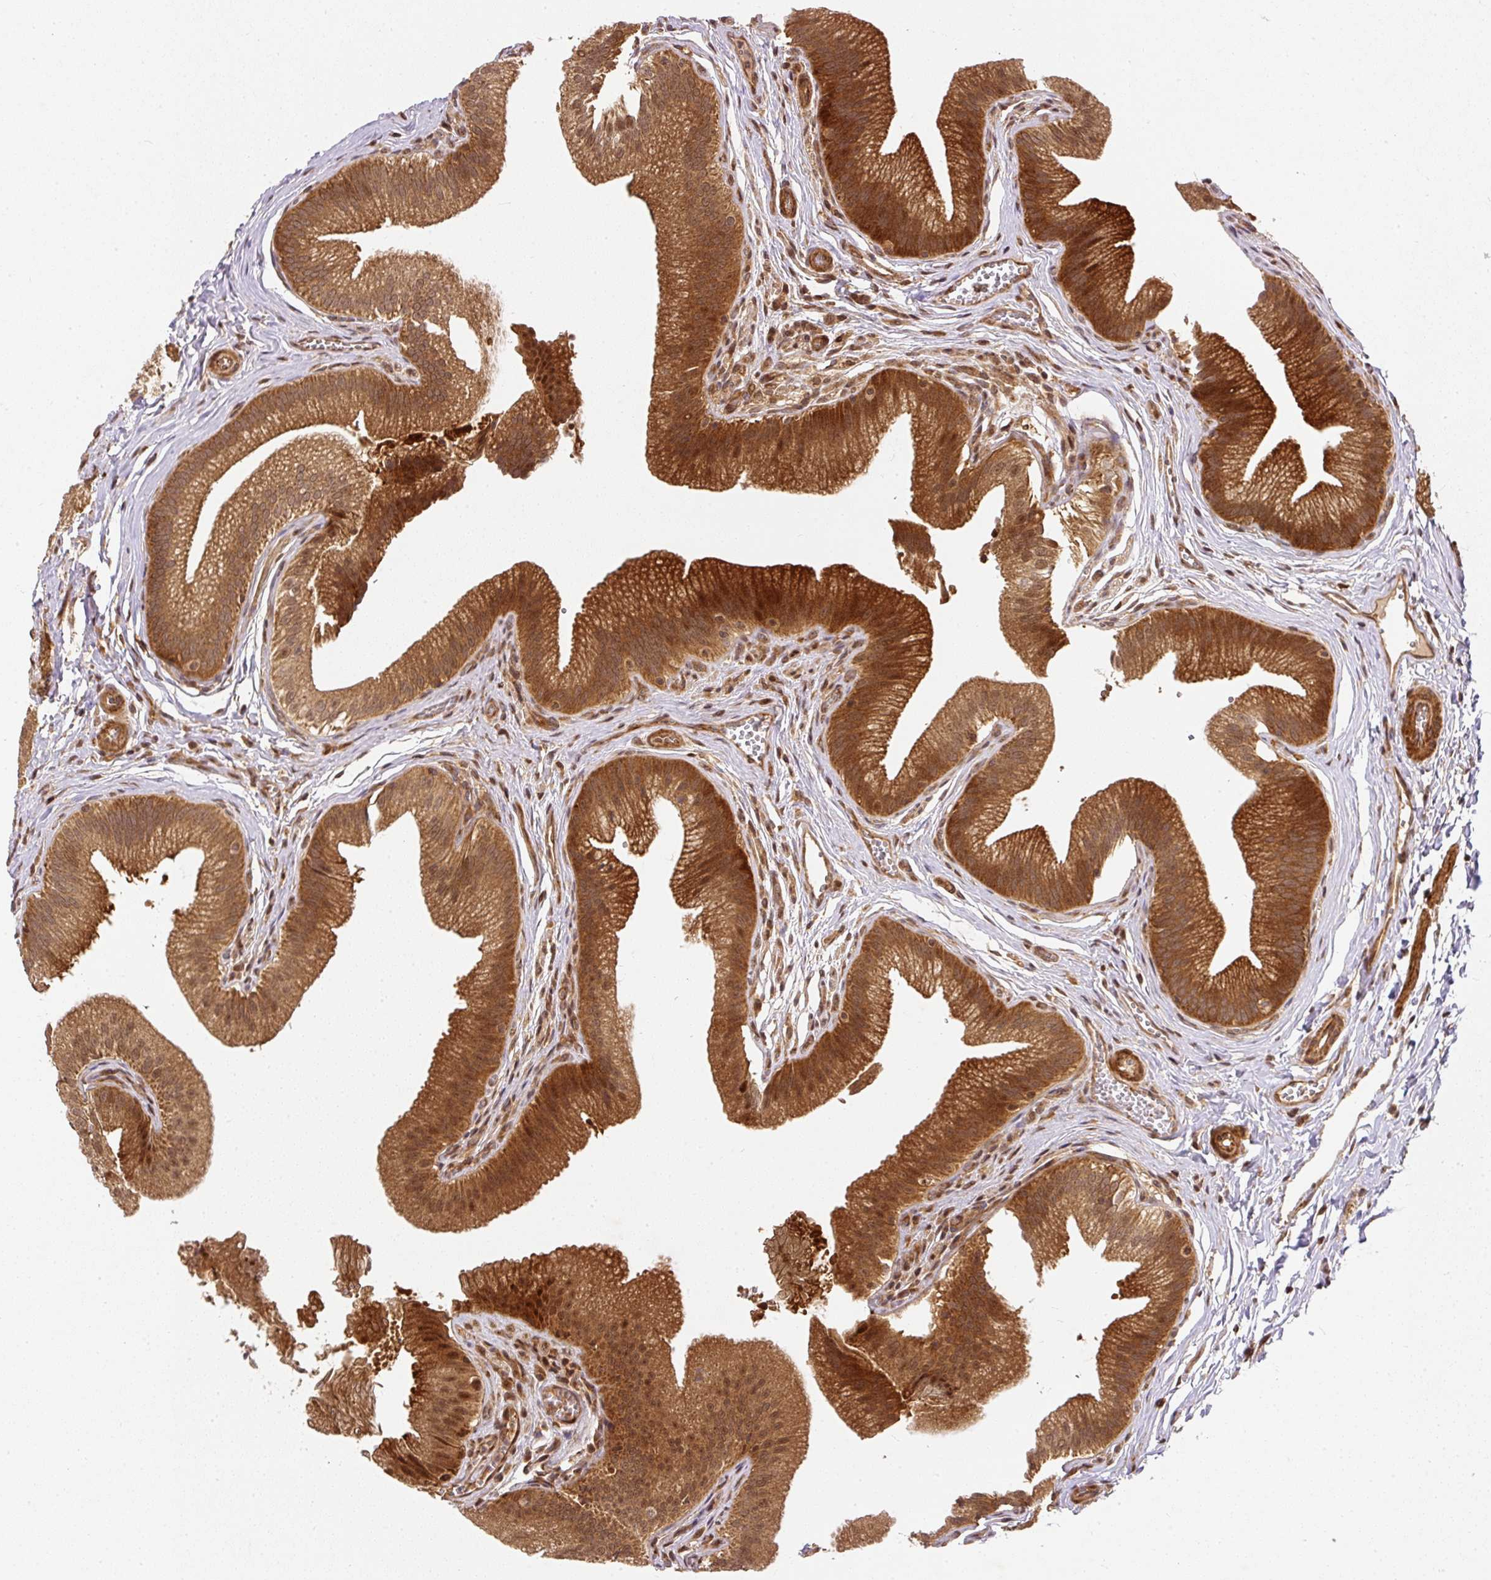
{"staining": {"intensity": "strong", "quantity": ">75%", "location": "cytoplasmic/membranous,nuclear"}, "tissue": "gallbladder", "cell_type": "Glandular cells", "image_type": "normal", "snomed": [{"axis": "morphology", "description": "Normal tissue, NOS"}, {"axis": "topography", "description": "Gallbladder"}], "caption": "IHC (DAB (3,3'-diaminobenzidine)) staining of normal gallbladder exhibits strong cytoplasmic/membranous,nuclear protein staining in approximately >75% of glandular cells. The staining was performed using DAB to visualize the protein expression in brown, while the nuclei were stained in blue with hematoxylin (Magnification: 20x).", "gene": "PSMD1", "patient": {"sex": "male", "age": 17}}